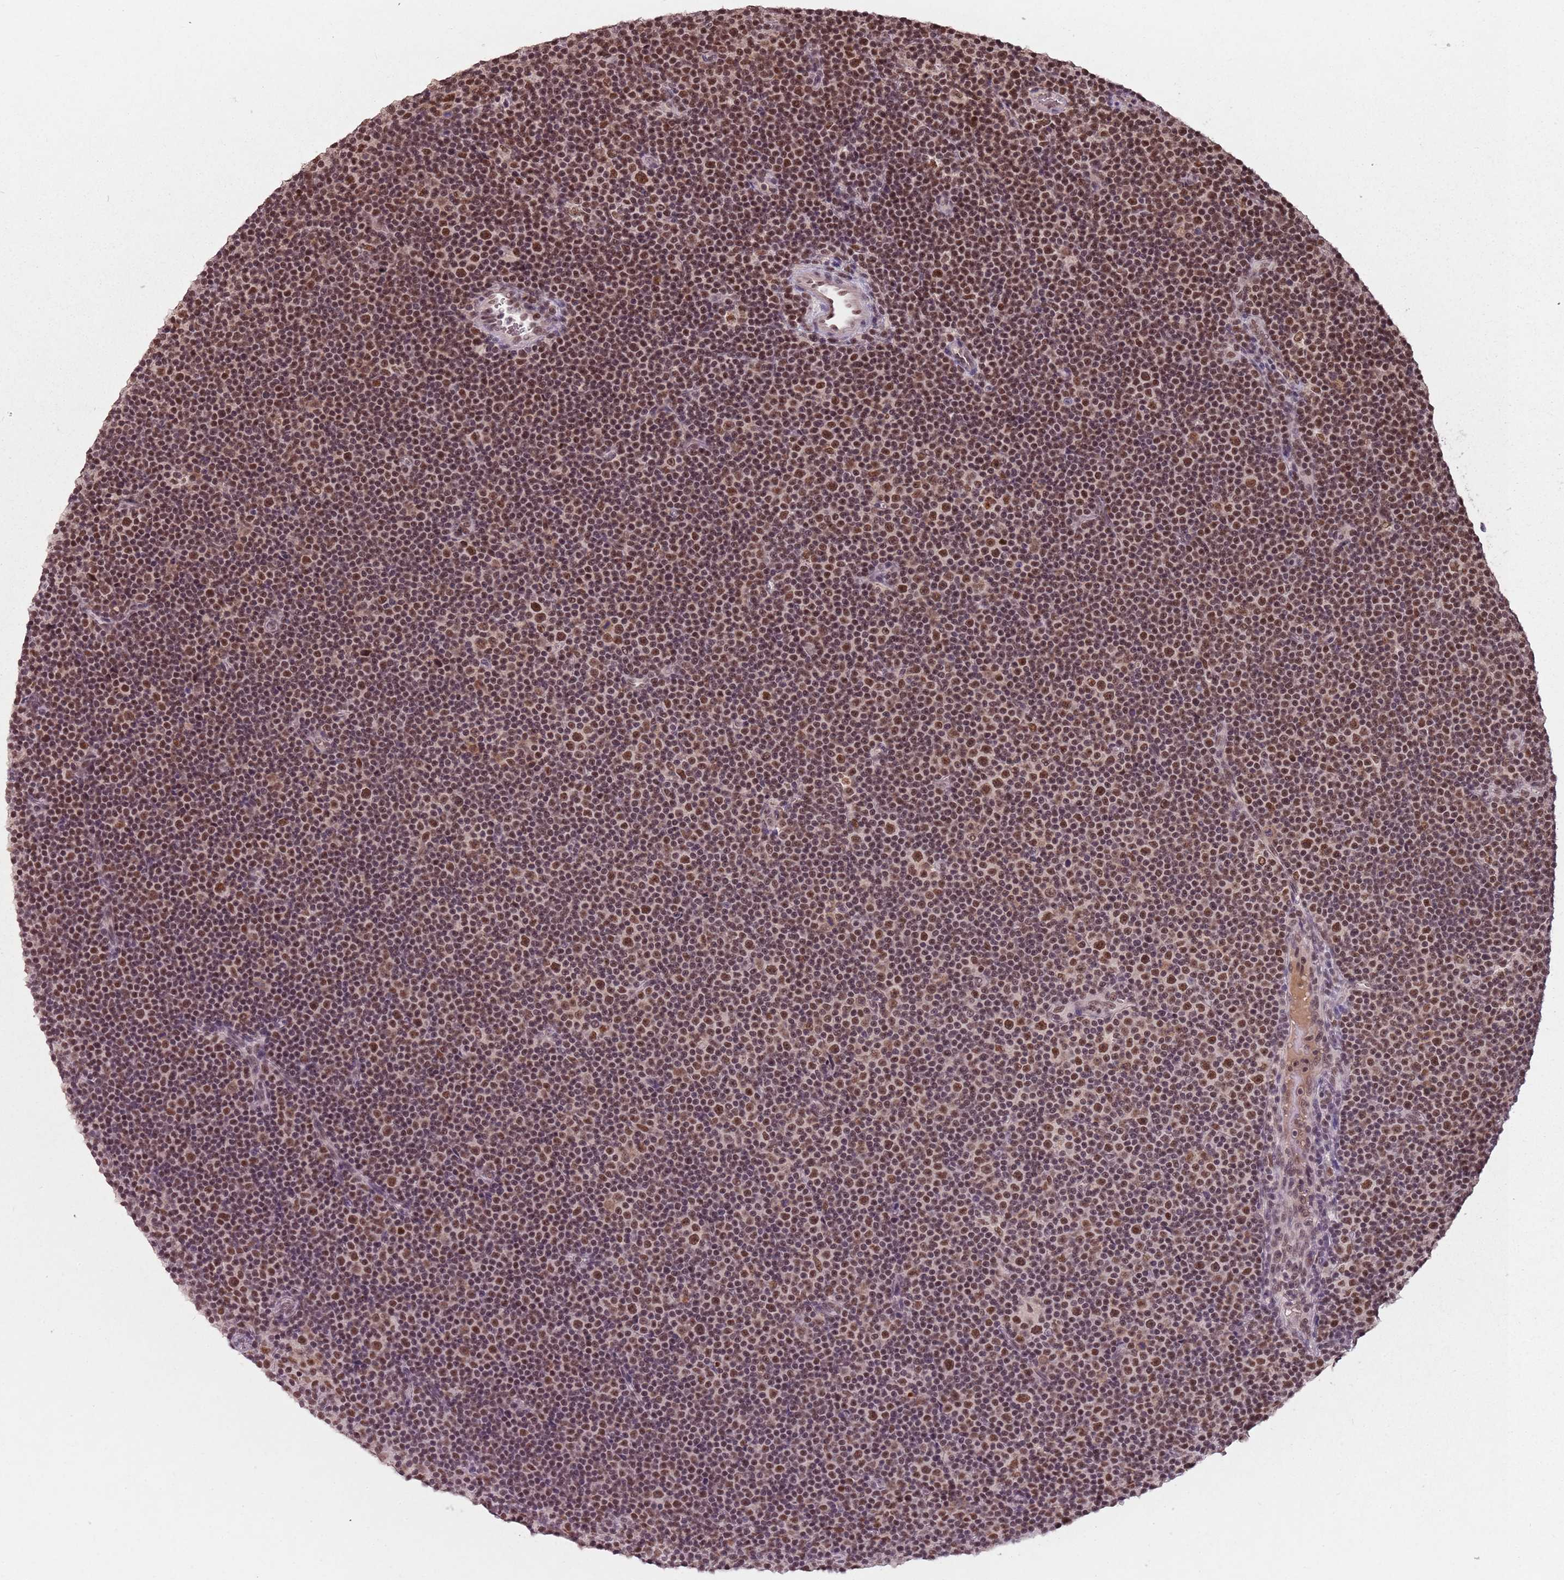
{"staining": {"intensity": "moderate", "quantity": ">75%", "location": "nuclear"}, "tissue": "lymphoma", "cell_type": "Tumor cells", "image_type": "cancer", "snomed": [{"axis": "morphology", "description": "Malignant lymphoma, non-Hodgkin's type, Low grade"}, {"axis": "topography", "description": "Lymph node"}], "caption": "A brown stain labels moderate nuclear positivity of a protein in human lymphoma tumor cells.", "gene": "NCBP1", "patient": {"sex": "female", "age": 67}}